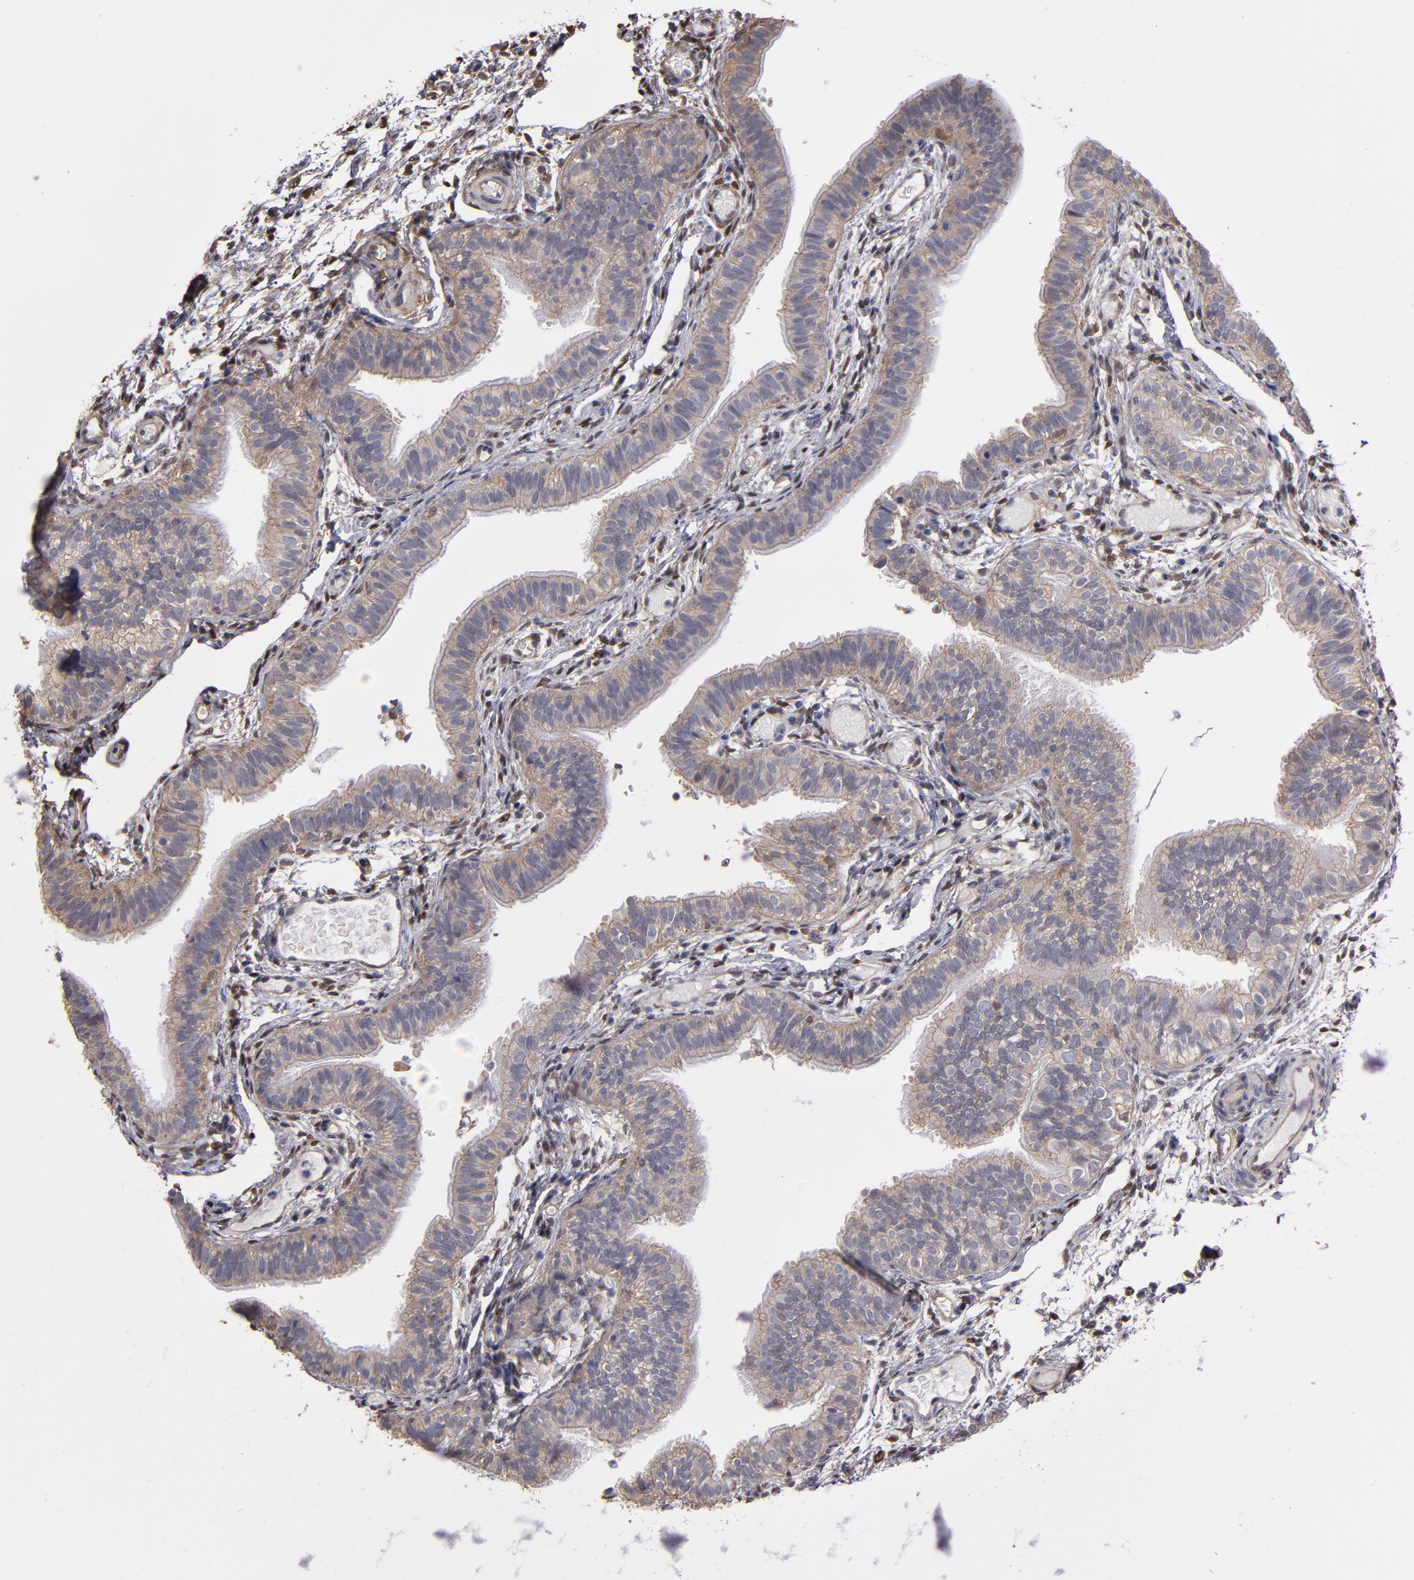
{"staining": {"intensity": "weak", "quantity": ">75%", "location": "cytoplasmic/membranous"}, "tissue": "fallopian tube", "cell_type": "Glandular cells", "image_type": "normal", "snomed": [{"axis": "morphology", "description": "Normal tissue, NOS"}, {"axis": "morphology", "description": "Dermoid, NOS"}, {"axis": "topography", "description": "Fallopian tube"}], "caption": "Immunohistochemistry histopathology image of normal fallopian tube: human fallopian tube stained using immunohistochemistry (IHC) demonstrates low levels of weak protein expression localized specifically in the cytoplasmic/membranous of glandular cells, appearing as a cytoplasmic/membranous brown color.", "gene": "NDRG2", "patient": {"sex": "female", "age": 33}}